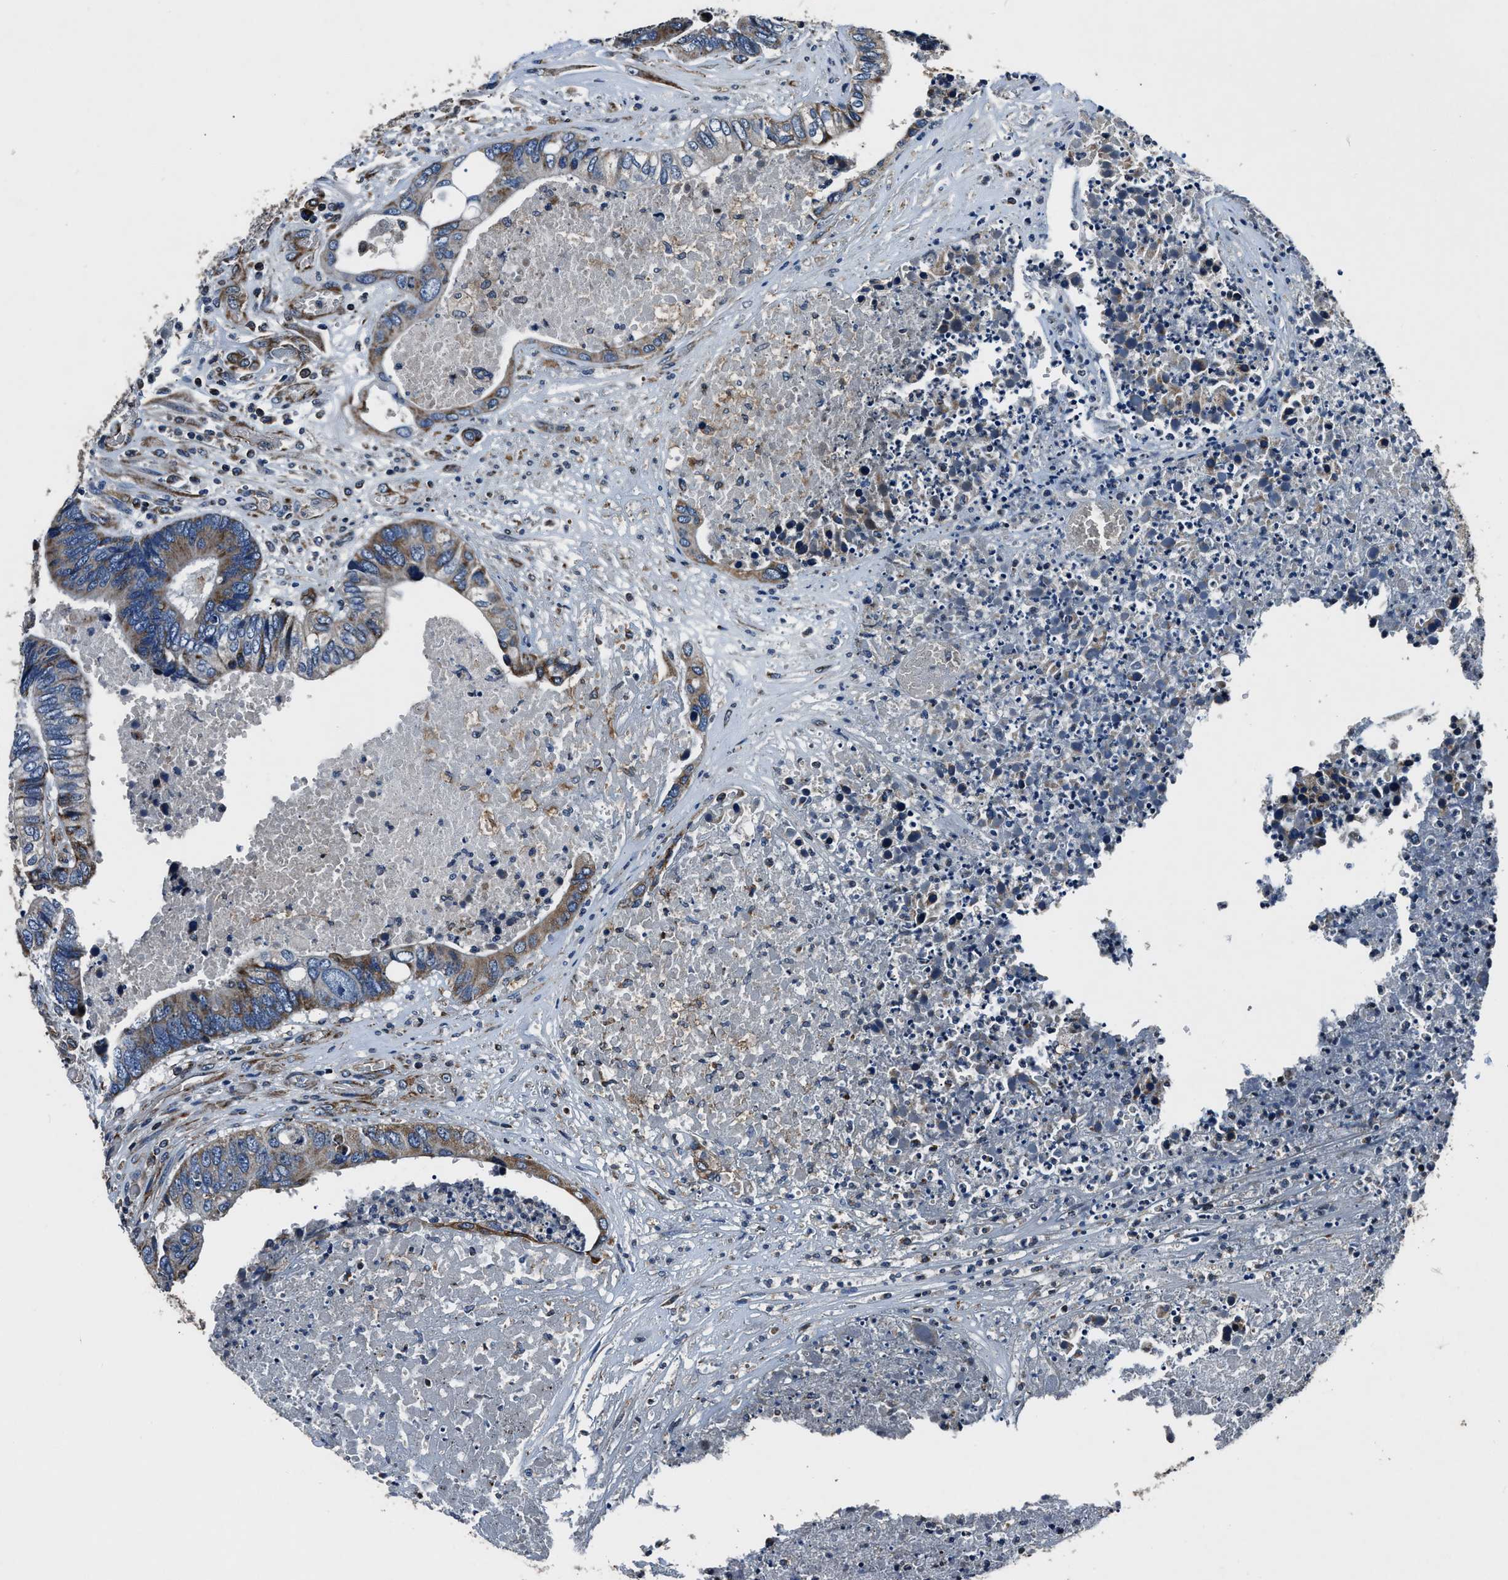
{"staining": {"intensity": "moderate", "quantity": "25%-75%", "location": "cytoplasmic/membranous"}, "tissue": "colorectal cancer", "cell_type": "Tumor cells", "image_type": "cancer", "snomed": [{"axis": "morphology", "description": "Adenocarcinoma, NOS"}, {"axis": "topography", "description": "Rectum"}], "caption": "Immunohistochemistry photomicrograph of colorectal cancer stained for a protein (brown), which demonstrates medium levels of moderate cytoplasmic/membranous positivity in about 25%-75% of tumor cells.", "gene": "OGDH", "patient": {"sex": "male", "age": 55}}